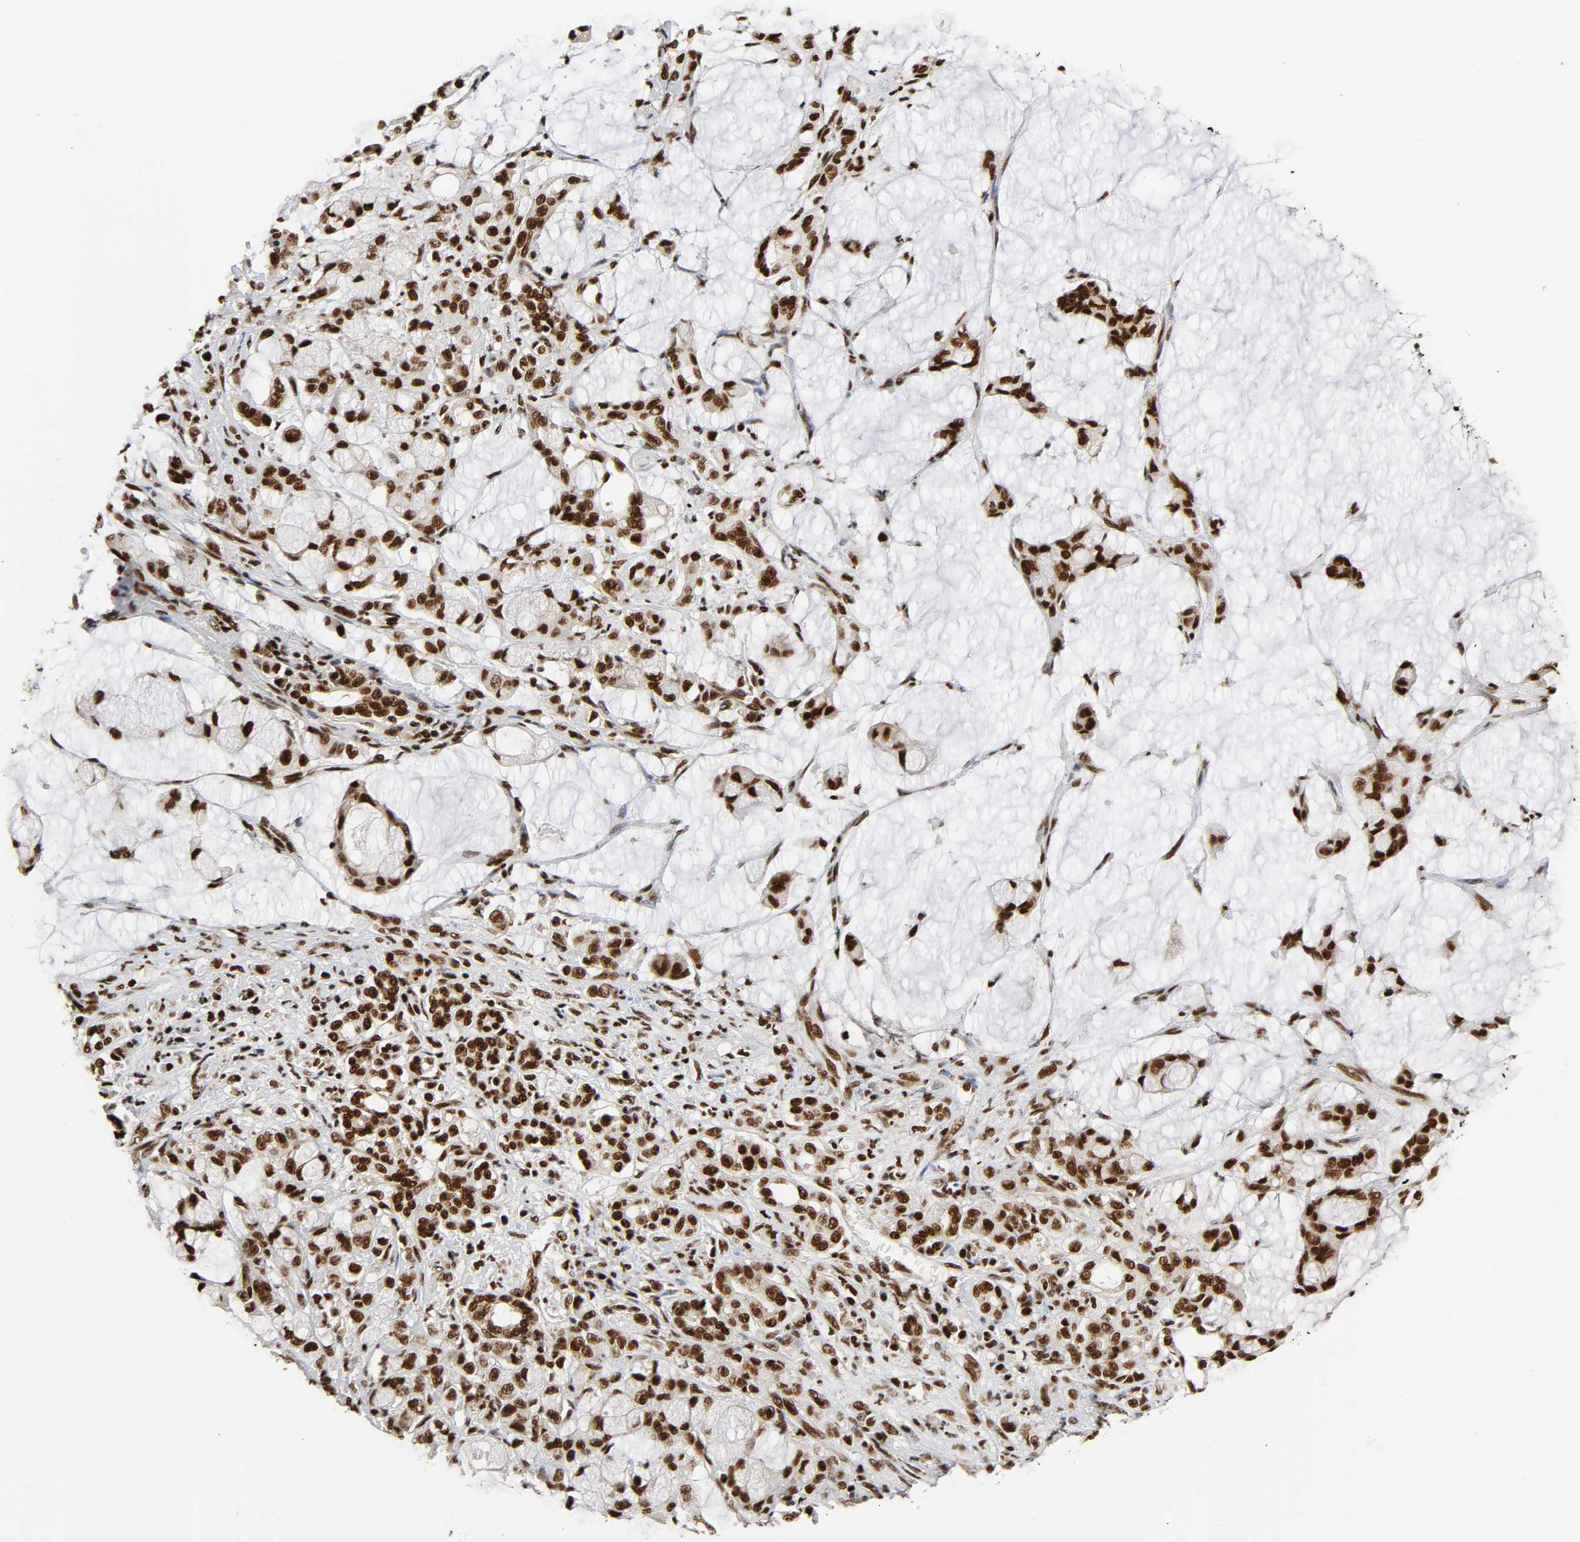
{"staining": {"intensity": "strong", "quantity": ">75%", "location": "nuclear"}, "tissue": "pancreatic cancer", "cell_type": "Tumor cells", "image_type": "cancer", "snomed": [{"axis": "morphology", "description": "Adenocarcinoma, NOS"}, {"axis": "topography", "description": "Pancreas"}], "caption": "Pancreatic cancer stained with a brown dye demonstrates strong nuclear positive staining in about >75% of tumor cells.", "gene": "NFYB", "patient": {"sex": "female", "age": 73}}